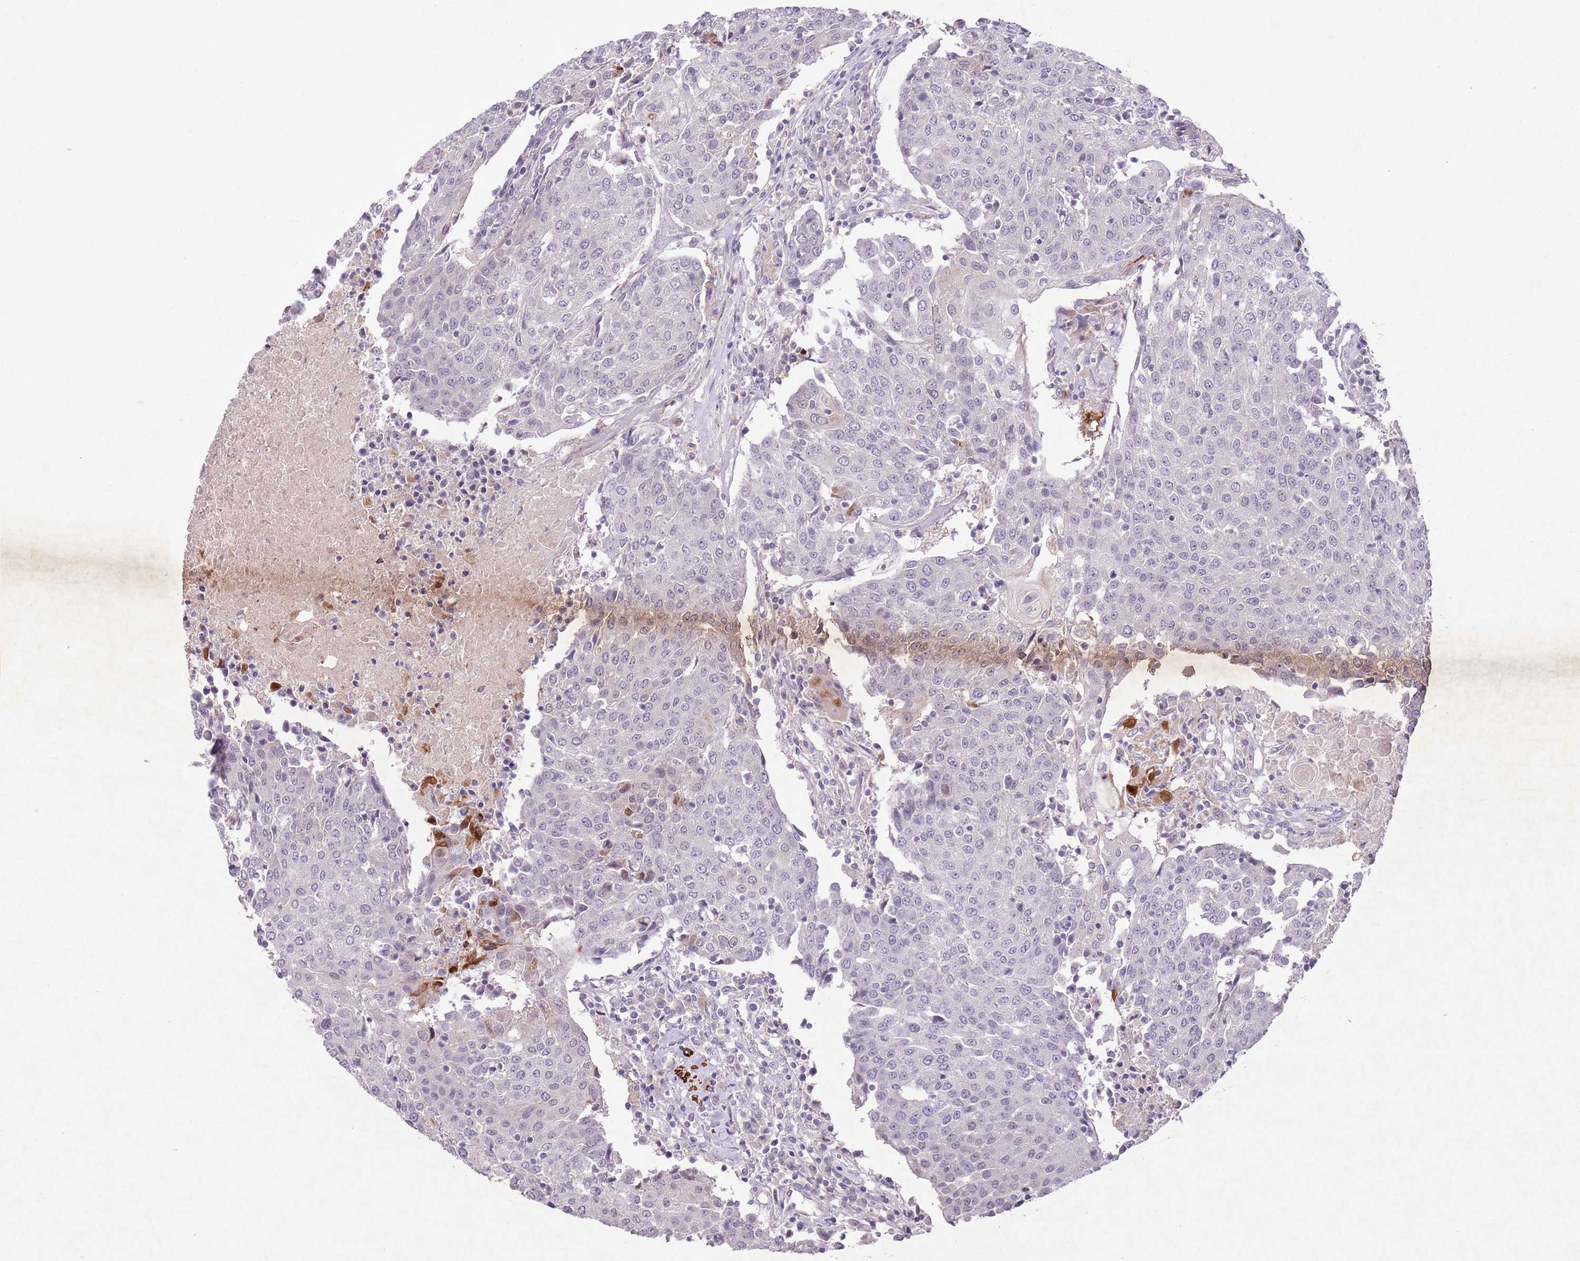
{"staining": {"intensity": "weak", "quantity": "<25%", "location": "nuclear"}, "tissue": "urothelial cancer", "cell_type": "Tumor cells", "image_type": "cancer", "snomed": [{"axis": "morphology", "description": "Urothelial carcinoma, High grade"}, {"axis": "topography", "description": "Urinary bladder"}], "caption": "The image reveals no significant positivity in tumor cells of urothelial cancer. (DAB IHC, high magnification).", "gene": "CCNI", "patient": {"sex": "female", "age": 85}}